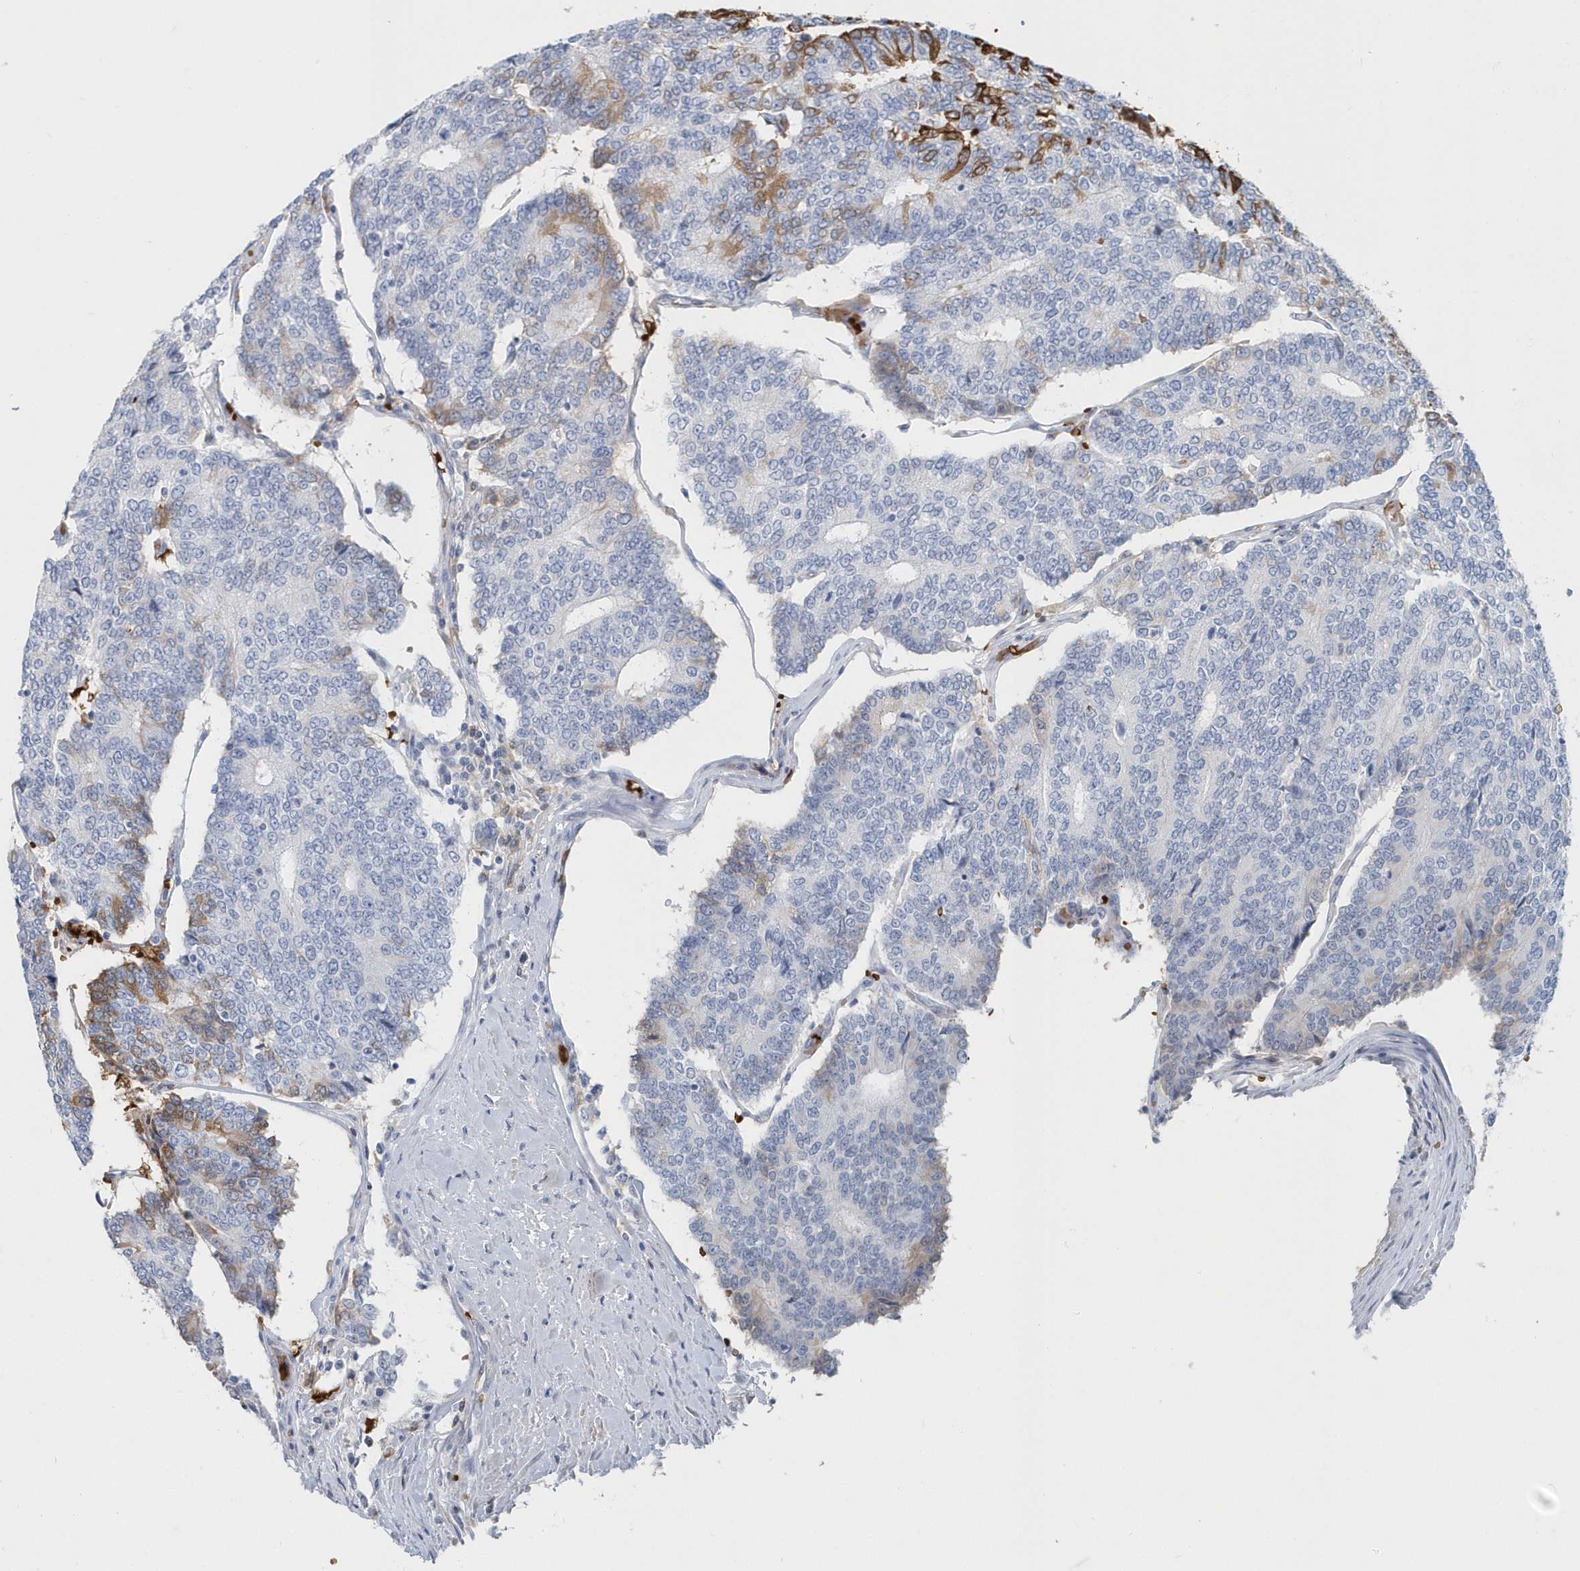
{"staining": {"intensity": "moderate", "quantity": "<25%", "location": "cytoplasmic/membranous"}, "tissue": "prostate cancer", "cell_type": "Tumor cells", "image_type": "cancer", "snomed": [{"axis": "morphology", "description": "Normal tissue, NOS"}, {"axis": "morphology", "description": "Adenocarcinoma, High grade"}, {"axis": "topography", "description": "Prostate"}, {"axis": "topography", "description": "Seminal veicle"}], "caption": "Tumor cells exhibit low levels of moderate cytoplasmic/membranous staining in about <25% of cells in human adenocarcinoma (high-grade) (prostate).", "gene": "HBA2", "patient": {"sex": "male", "age": 55}}